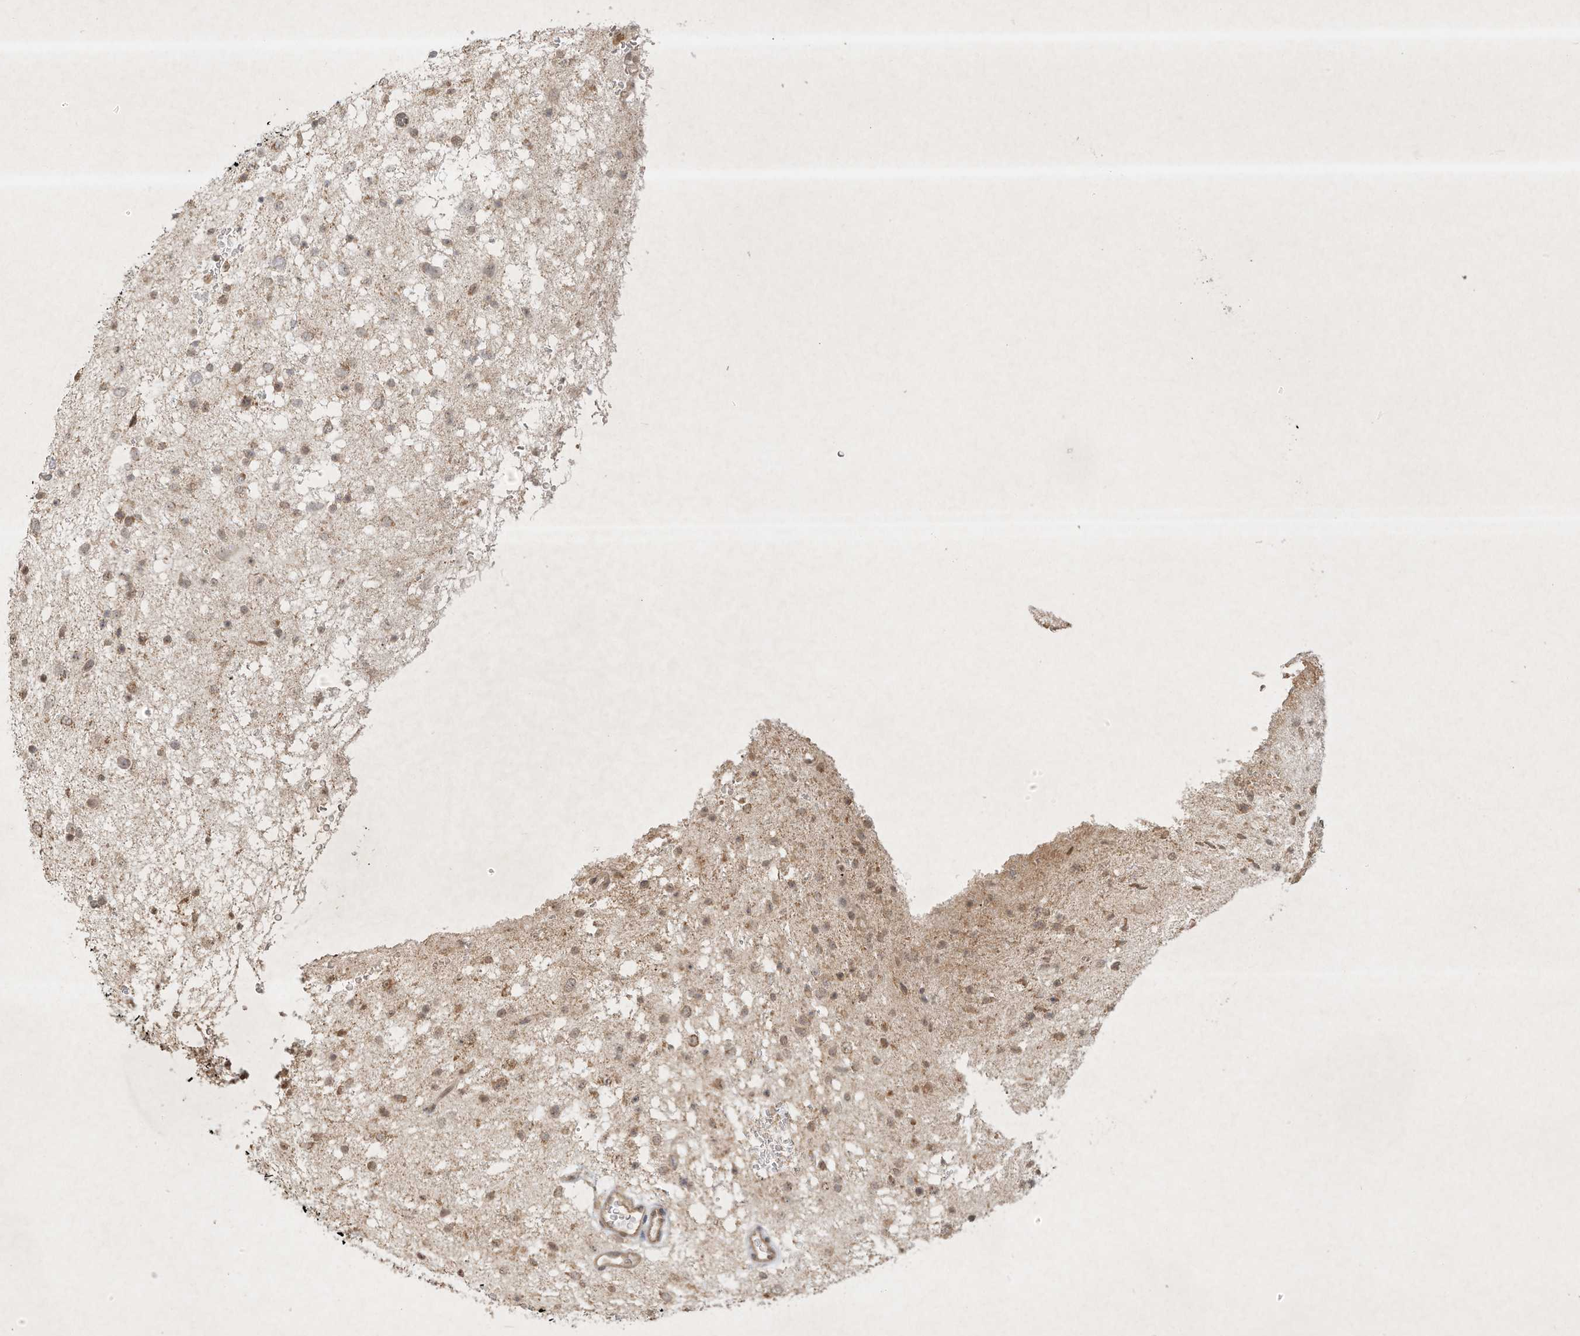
{"staining": {"intensity": "weak", "quantity": ">75%", "location": "cytoplasmic/membranous"}, "tissue": "glioma", "cell_type": "Tumor cells", "image_type": "cancer", "snomed": [{"axis": "morphology", "description": "Glioma, malignant, Low grade"}, {"axis": "topography", "description": "Brain"}], "caption": "DAB immunohistochemical staining of human low-grade glioma (malignant) shows weak cytoplasmic/membranous protein staining in approximately >75% of tumor cells.", "gene": "BTRC", "patient": {"sex": "female", "age": 37}}